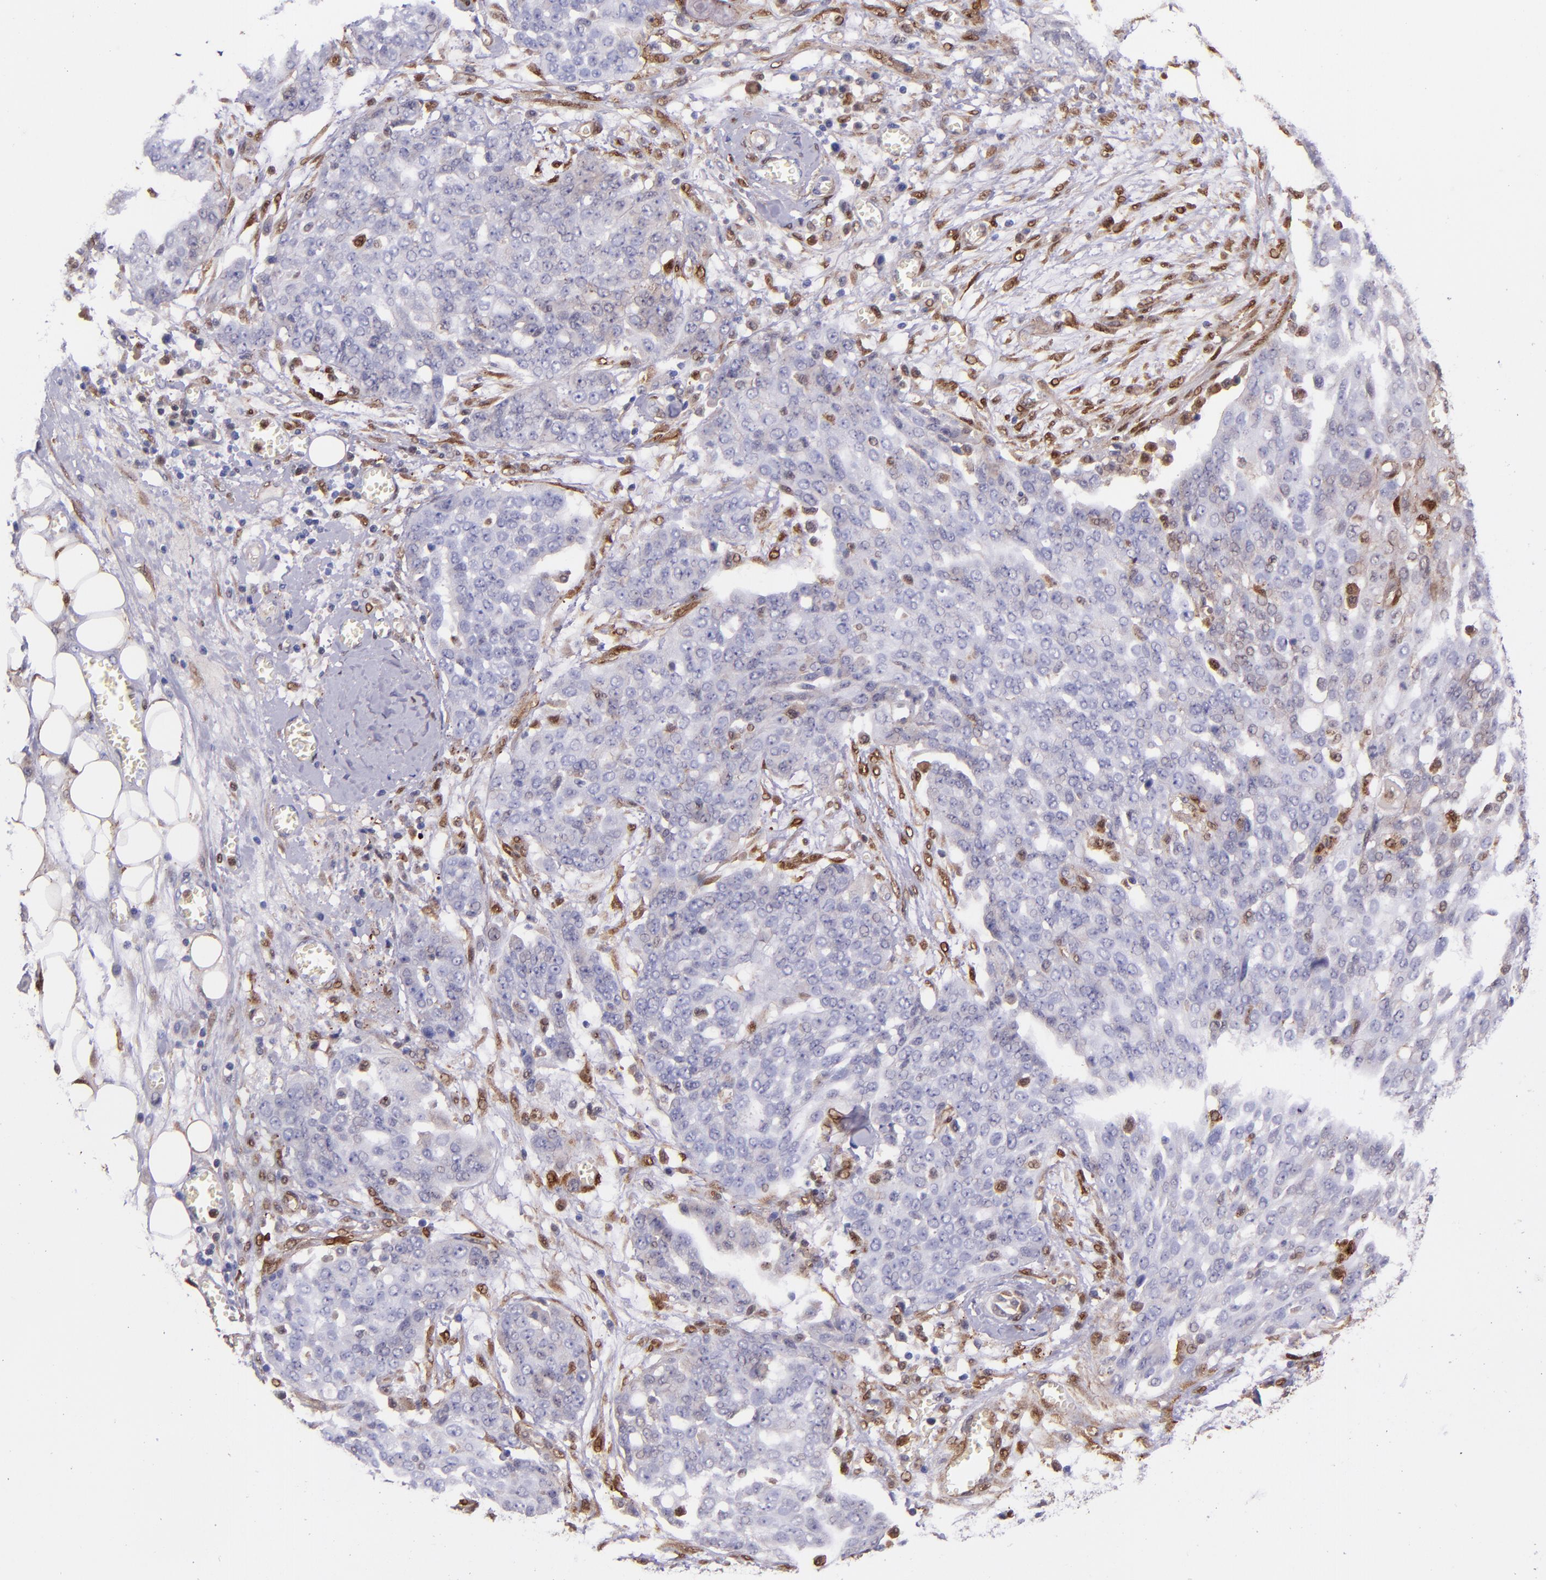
{"staining": {"intensity": "negative", "quantity": "none", "location": "none"}, "tissue": "ovarian cancer", "cell_type": "Tumor cells", "image_type": "cancer", "snomed": [{"axis": "morphology", "description": "Cystadenocarcinoma, serous, NOS"}, {"axis": "topography", "description": "Soft tissue"}, {"axis": "topography", "description": "Ovary"}], "caption": "Tumor cells show no significant staining in serous cystadenocarcinoma (ovarian).", "gene": "LGALS1", "patient": {"sex": "female", "age": 57}}